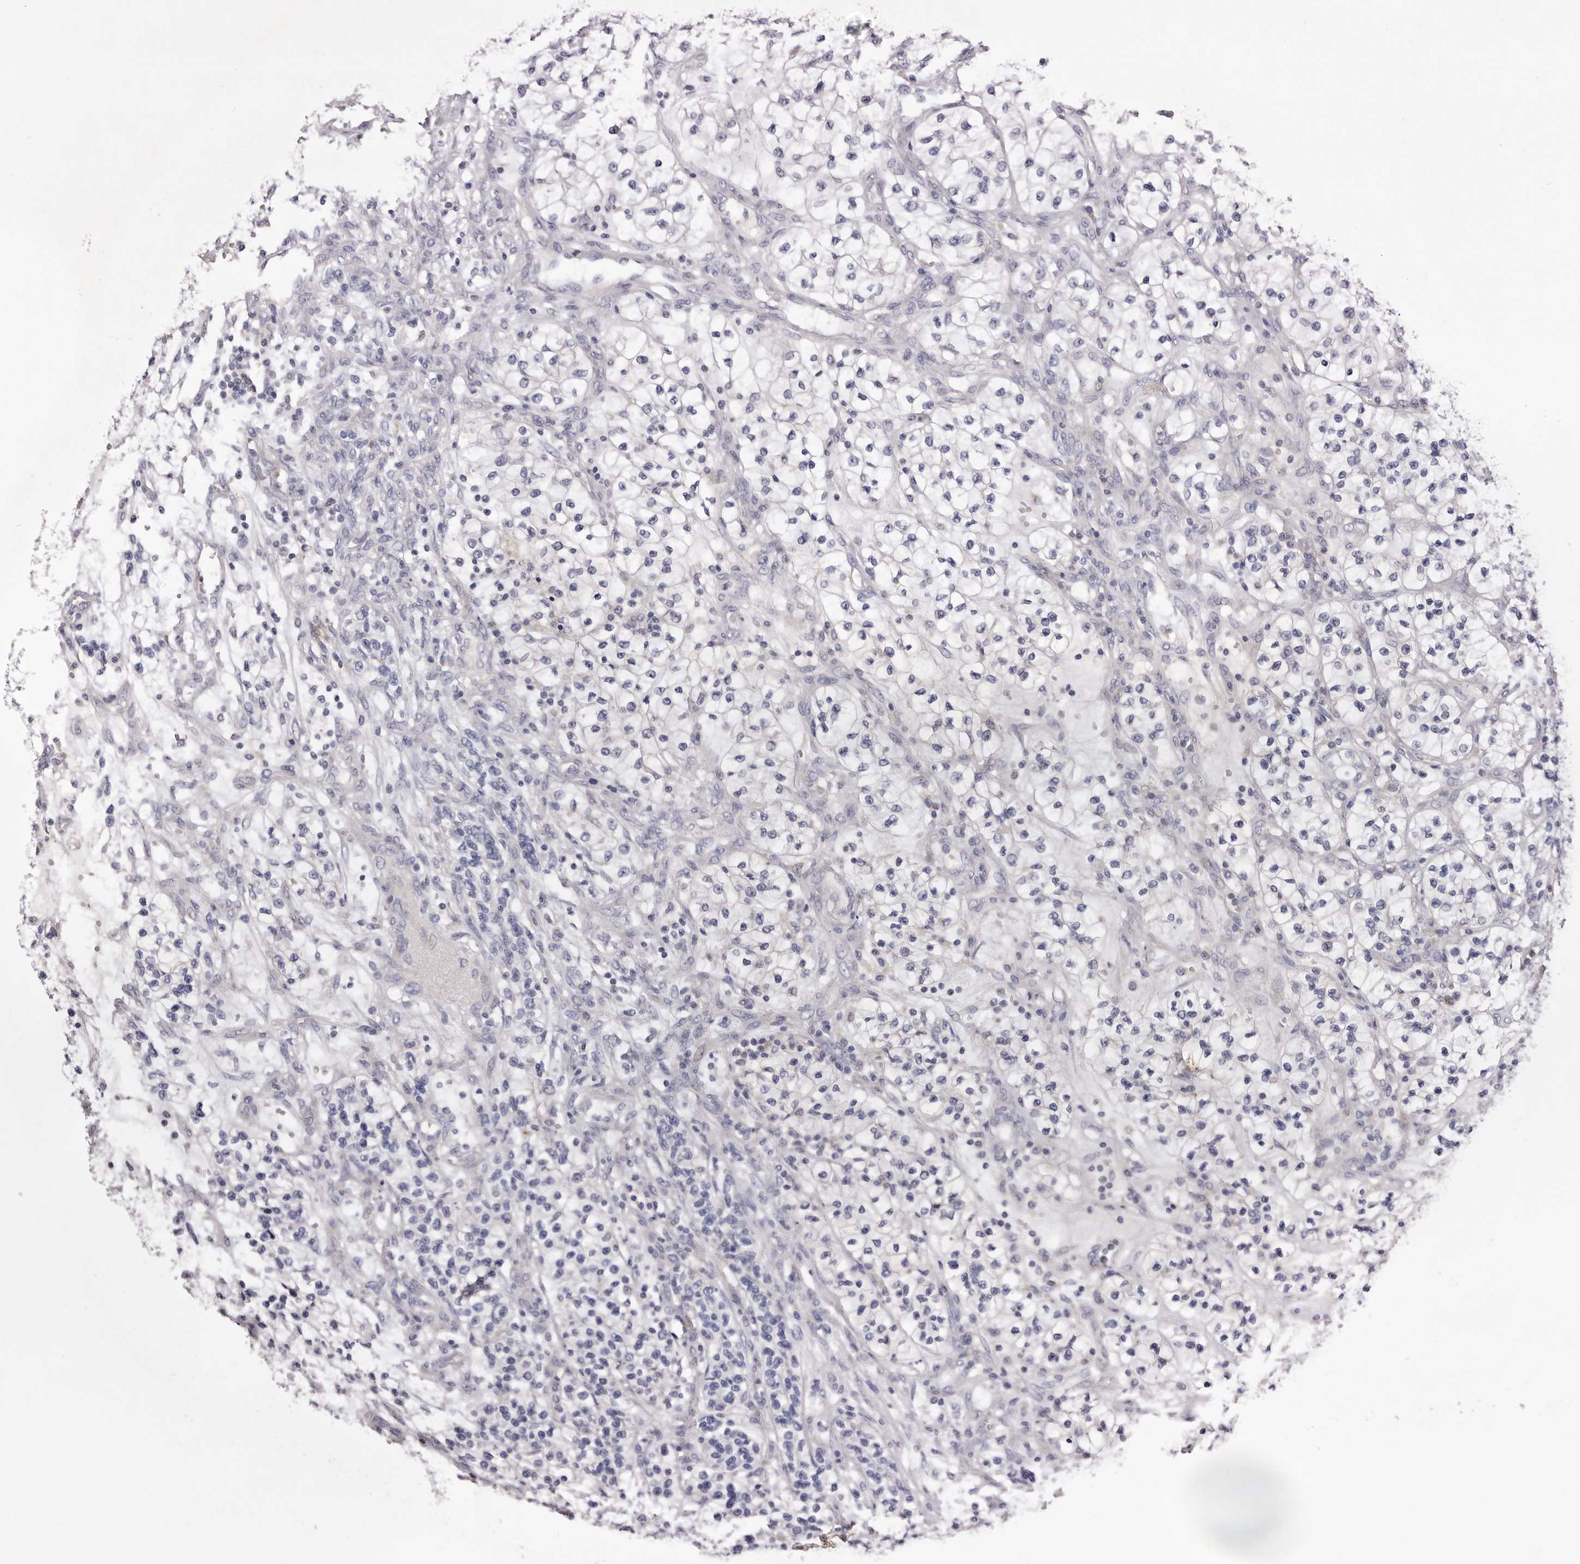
{"staining": {"intensity": "negative", "quantity": "none", "location": "none"}, "tissue": "renal cancer", "cell_type": "Tumor cells", "image_type": "cancer", "snomed": [{"axis": "morphology", "description": "Adenocarcinoma, NOS"}, {"axis": "topography", "description": "Kidney"}], "caption": "There is no significant expression in tumor cells of renal adenocarcinoma.", "gene": "S1PR5", "patient": {"sex": "female", "age": 57}}